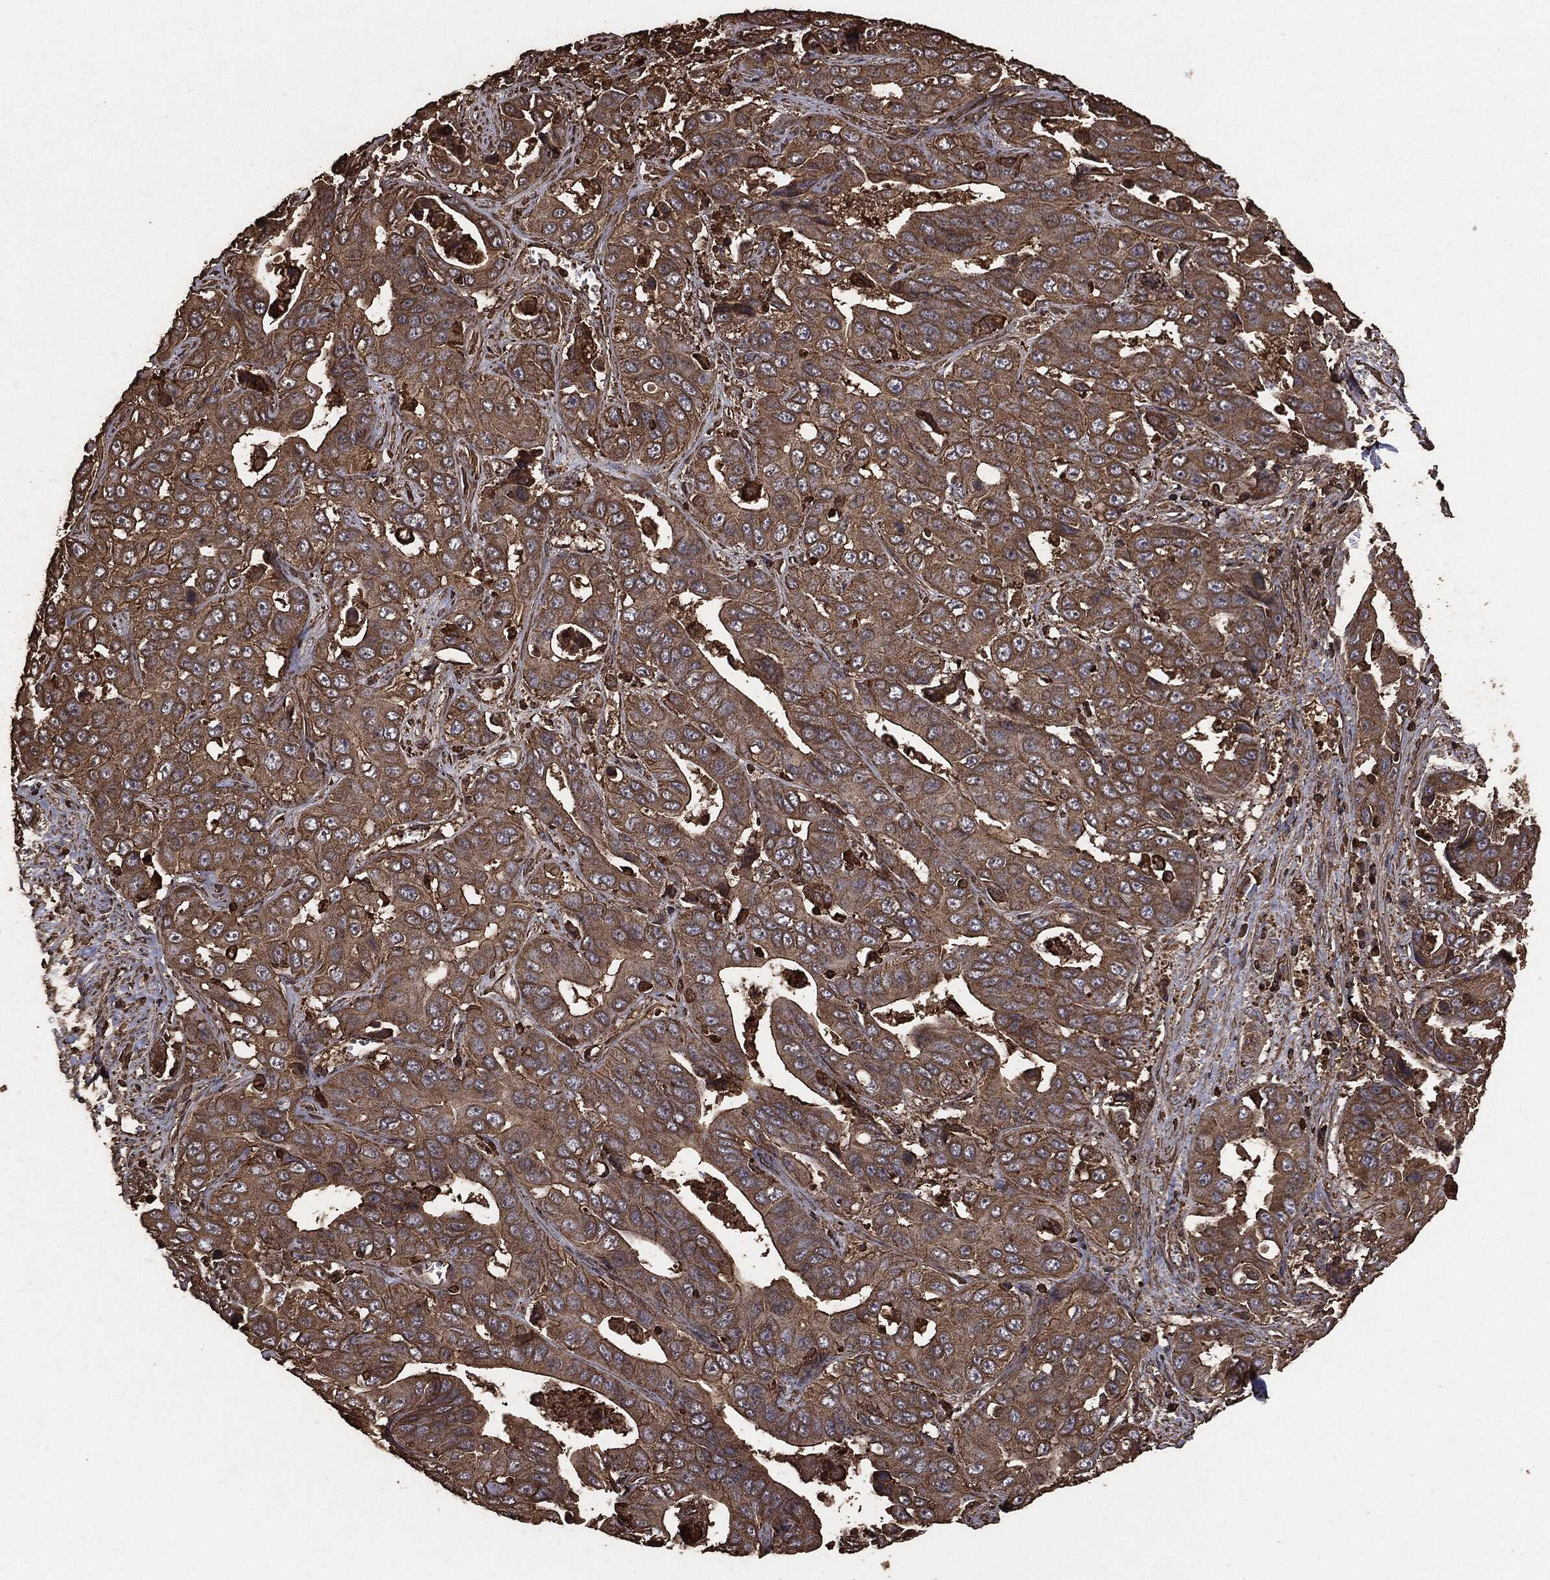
{"staining": {"intensity": "moderate", "quantity": ">75%", "location": "cytoplasmic/membranous"}, "tissue": "liver cancer", "cell_type": "Tumor cells", "image_type": "cancer", "snomed": [{"axis": "morphology", "description": "Cholangiocarcinoma"}, {"axis": "topography", "description": "Liver"}], "caption": "Protein analysis of liver cancer tissue reveals moderate cytoplasmic/membranous positivity in about >75% of tumor cells. The protein of interest is stained brown, and the nuclei are stained in blue (DAB IHC with brightfield microscopy, high magnification).", "gene": "MTOR", "patient": {"sex": "female", "age": 52}}